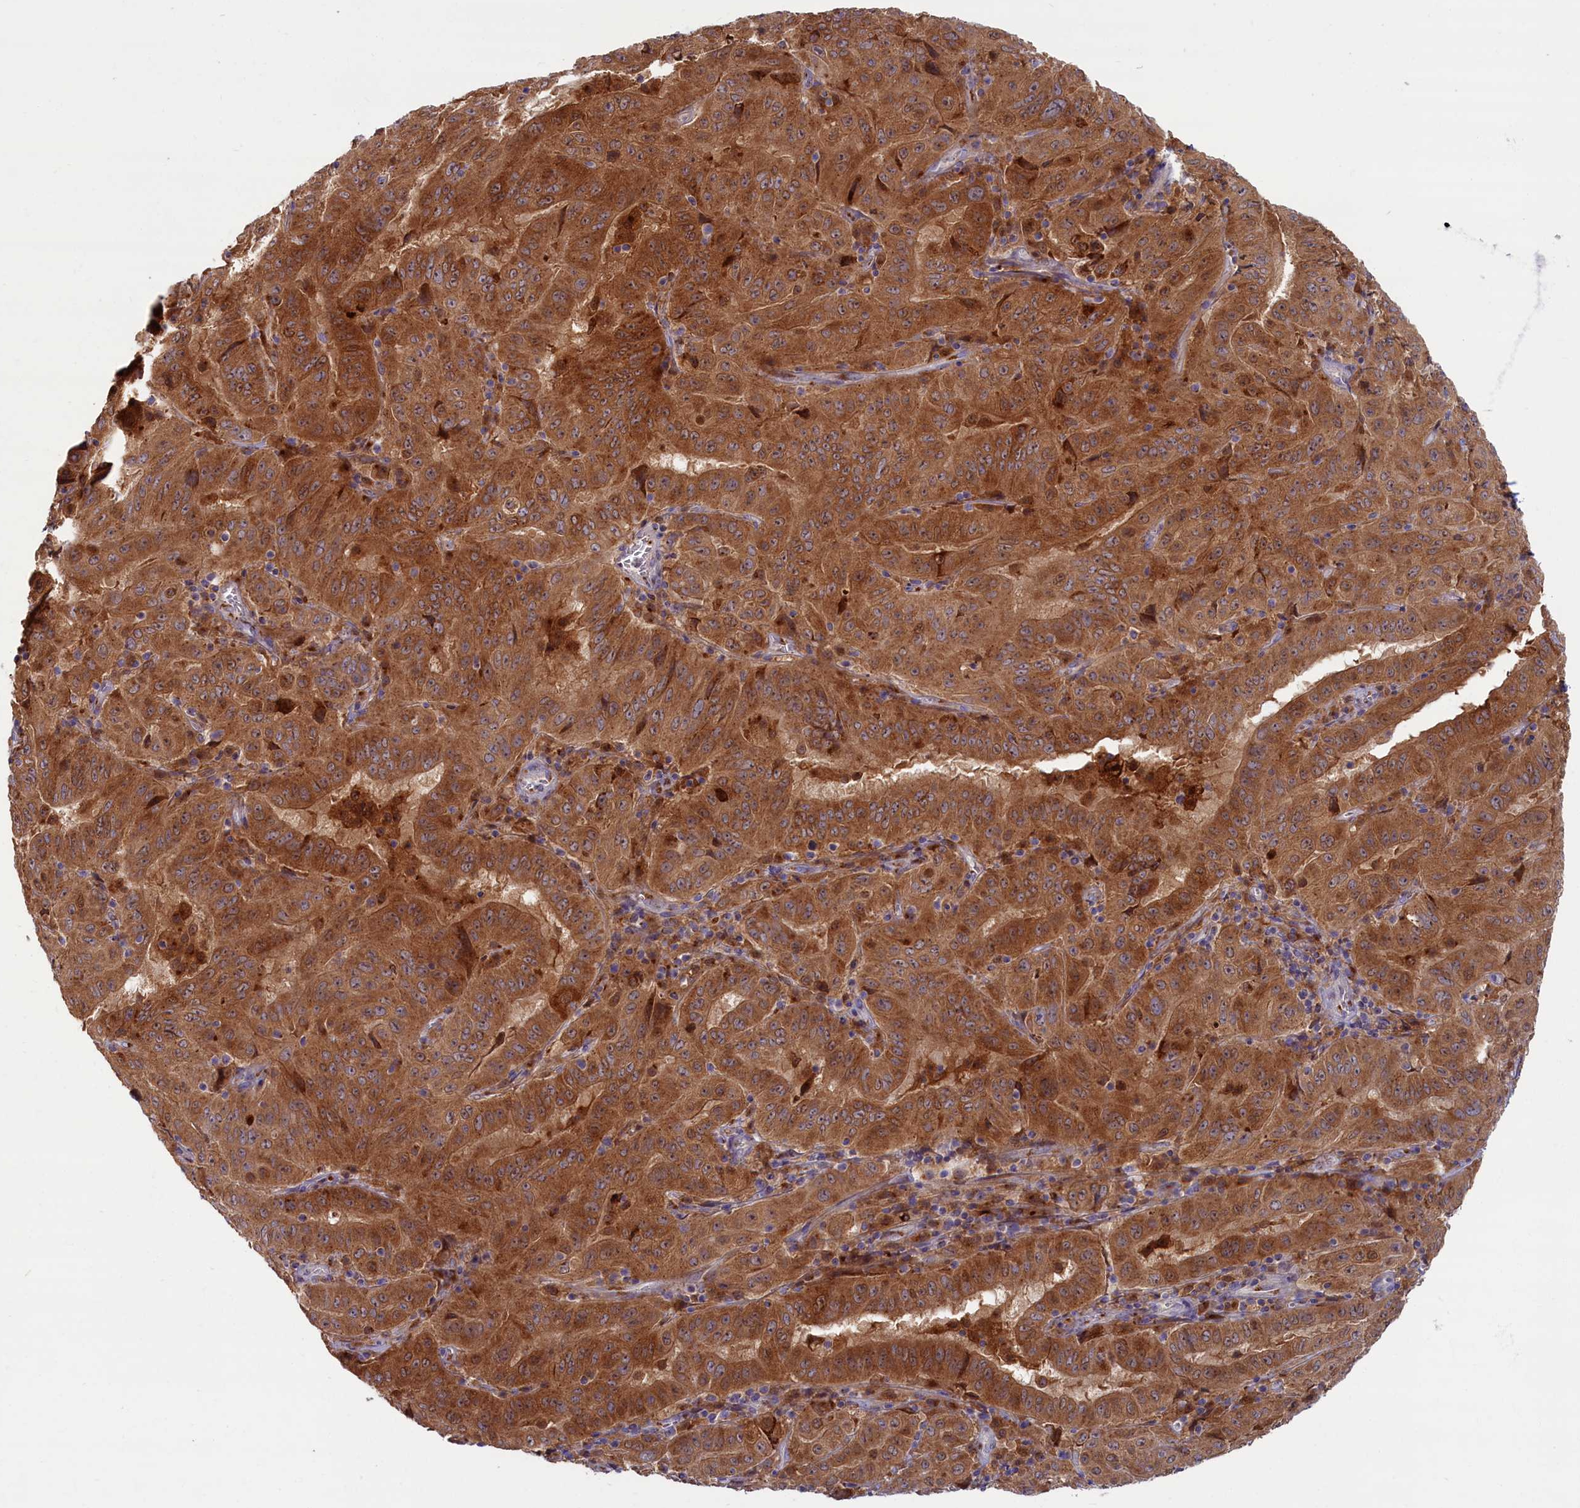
{"staining": {"intensity": "strong", "quantity": ">75%", "location": "cytoplasmic/membranous"}, "tissue": "pancreatic cancer", "cell_type": "Tumor cells", "image_type": "cancer", "snomed": [{"axis": "morphology", "description": "Adenocarcinoma, NOS"}, {"axis": "topography", "description": "Pancreas"}], "caption": "Brown immunohistochemical staining in pancreatic adenocarcinoma reveals strong cytoplasmic/membranous positivity in approximately >75% of tumor cells. The staining was performed using DAB (3,3'-diaminobenzidine), with brown indicating positive protein expression. Nuclei are stained blue with hematoxylin.", "gene": "BLVRB", "patient": {"sex": "male", "age": 63}}